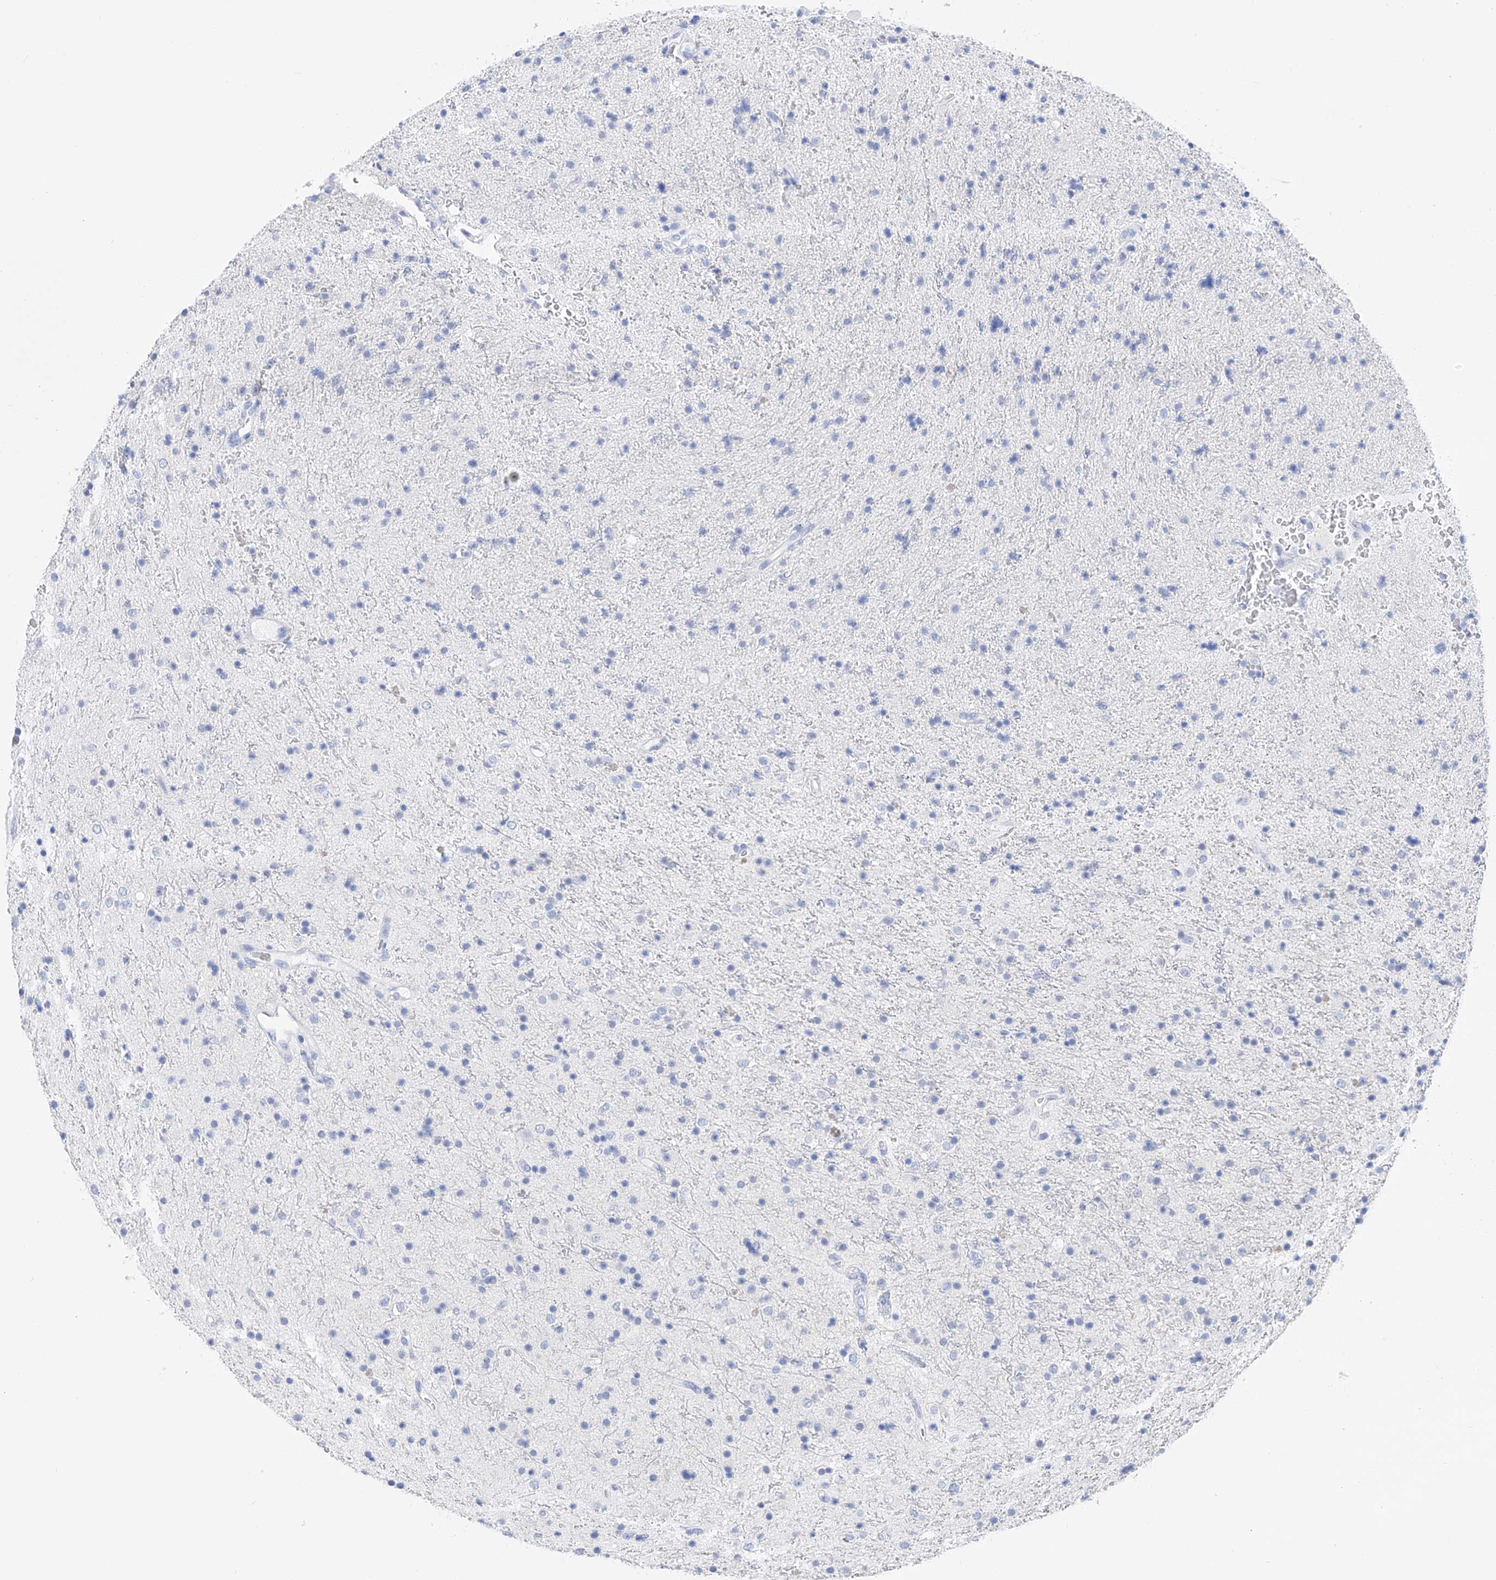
{"staining": {"intensity": "negative", "quantity": "none", "location": "none"}, "tissue": "glioma", "cell_type": "Tumor cells", "image_type": "cancer", "snomed": [{"axis": "morphology", "description": "Glioma, malignant, High grade"}, {"axis": "topography", "description": "Brain"}], "caption": "Tumor cells show no significant protein staining in malignant glioma (high-grade).", "gene": "FLG", "patient": {"sex": "male", "age": 34}}